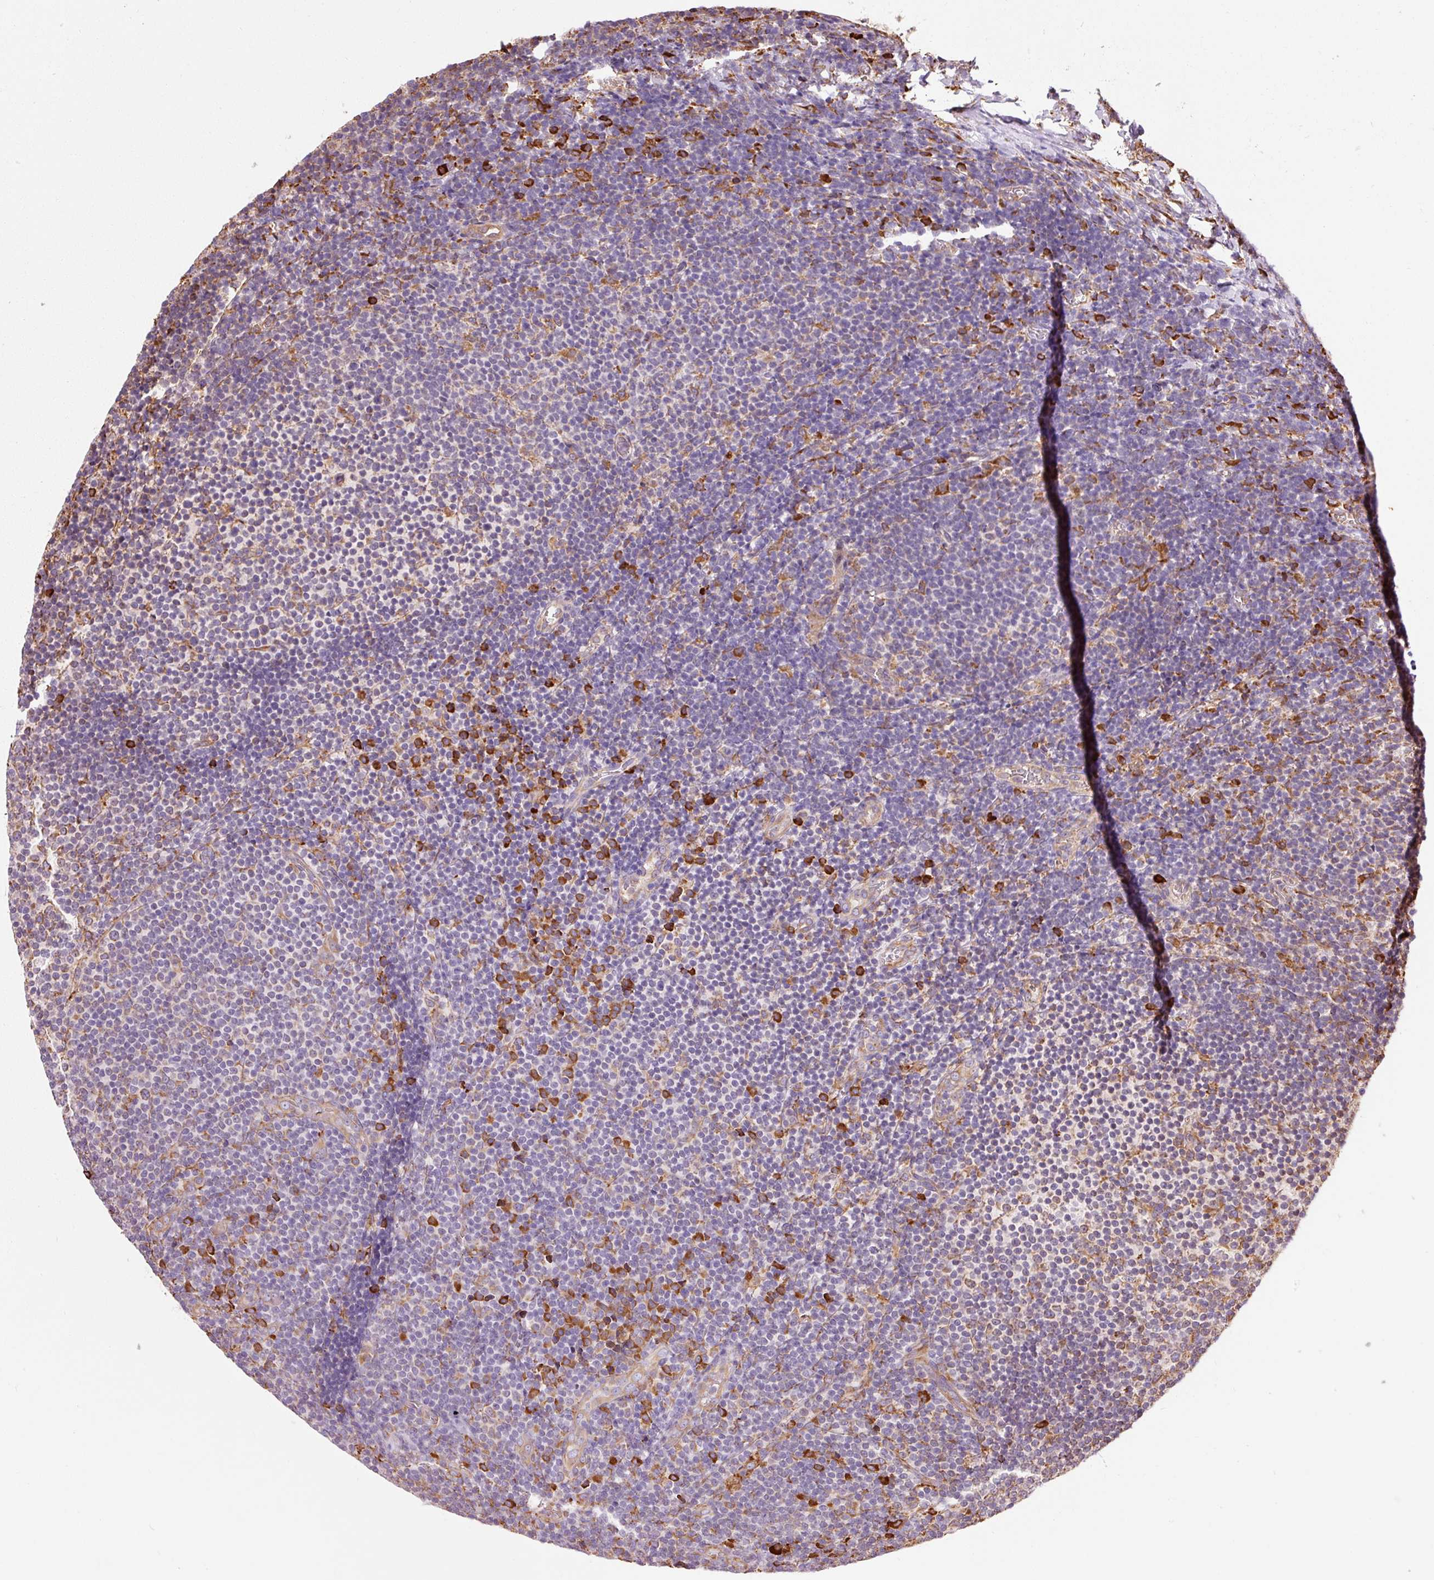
{"staining": {"intensity": "negative", "quantity": "none", "location": "none"}, "tissue": "lymphoma", "cell_type": "Tumor cells", "image_type": "cancer", "snomed": [{"axis": "morphology", "description": "Malignant lymphoma, non-Hodgkin's type, Low grade"}, {"axis": "topography", "description": "Lymph node"}], "caption": "Histopathology image shows no protein expression in tumor cells of lymphoma tissue.", "gene": "KLC1", "patient": {"sex": "male", "age": 66}}